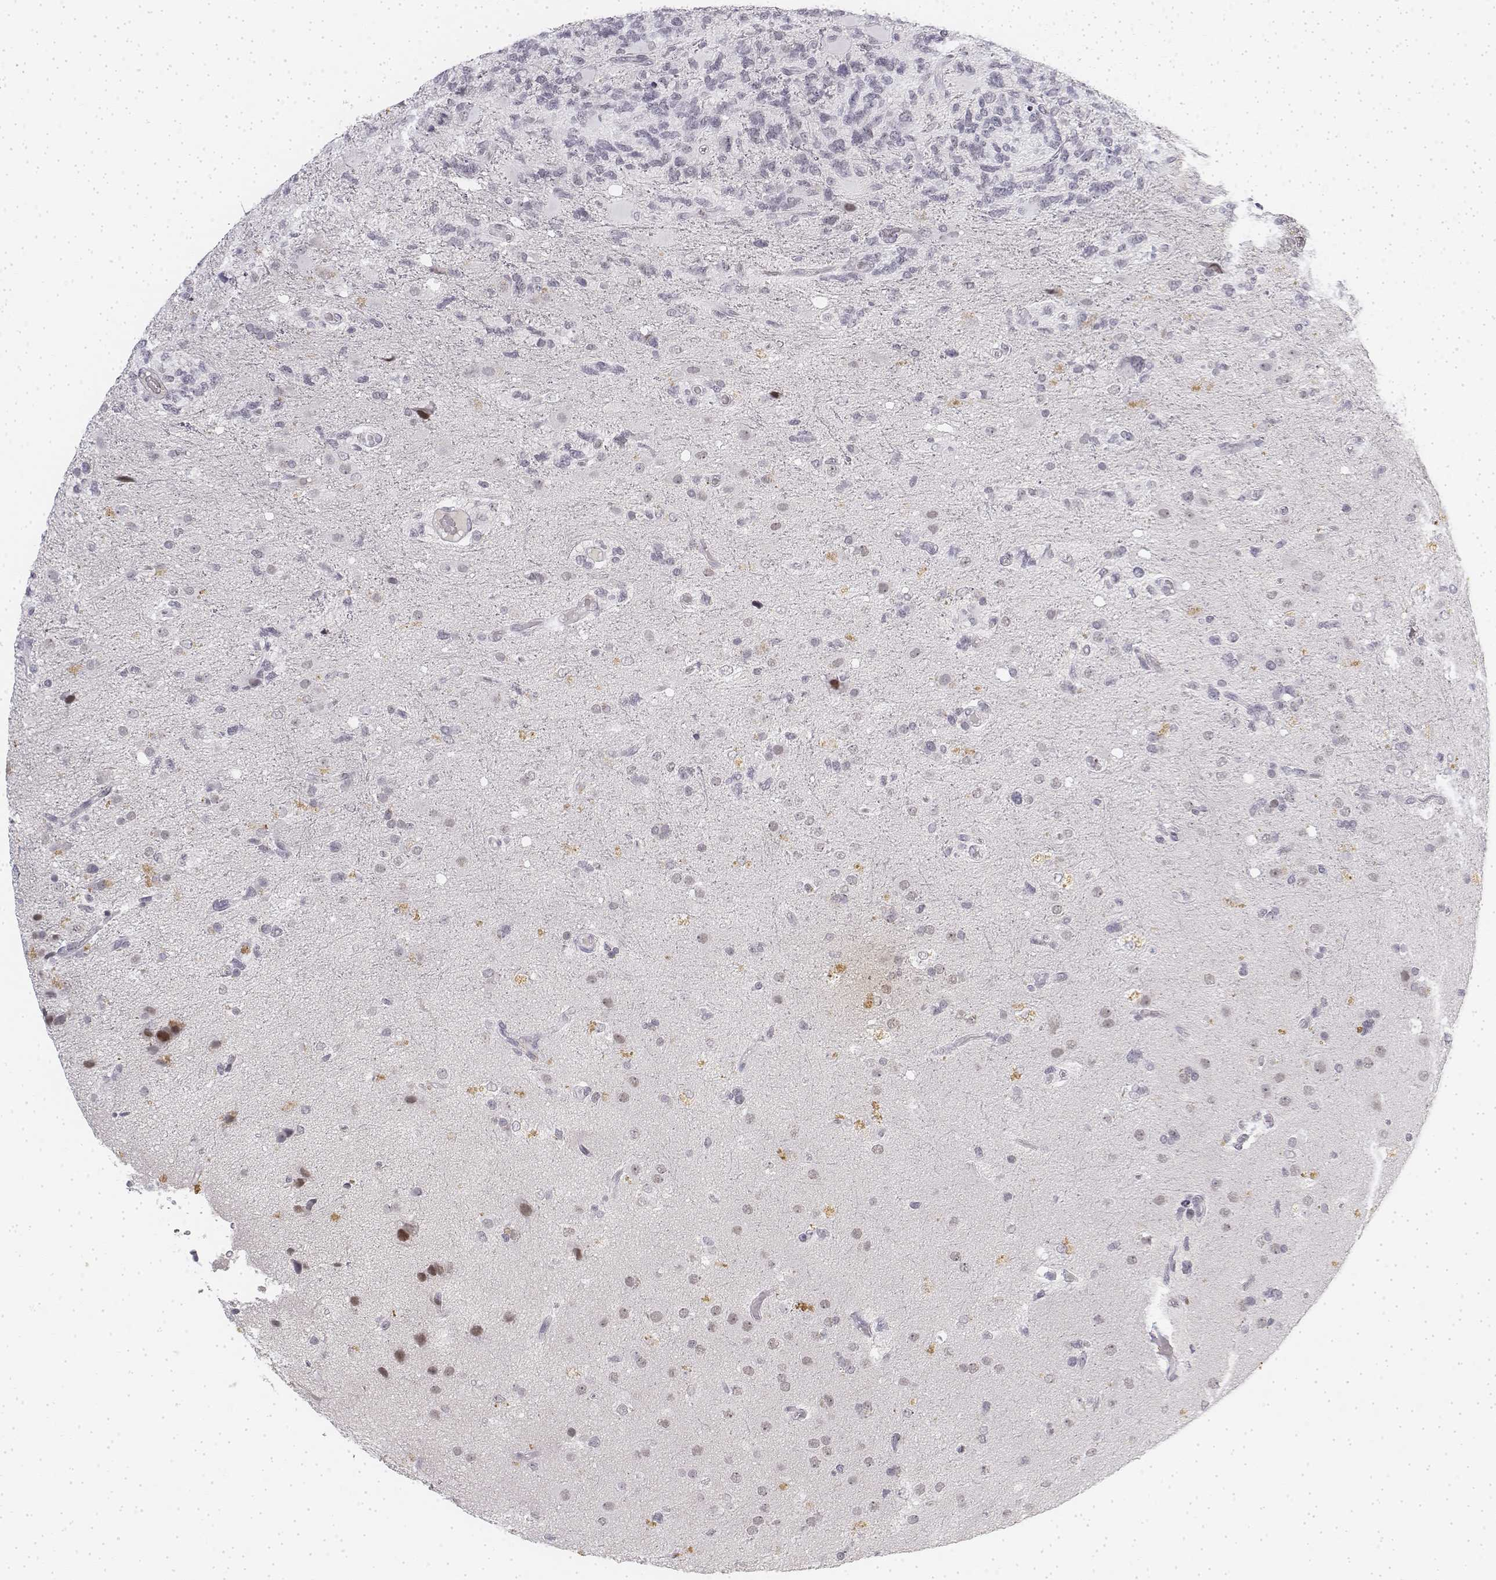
{"staining": {"intensity": "negative", "quantity": "none", "location": "none"}, "tissue": "glioma", "cell_type": "Tumor cells", "image_type": "cancer", "snomed": [{"axis": "morphology", "description": "Glioma, malignant, High grade"}, {"axis": "topography", "description": "Brain"}], "caption": "An immunohistochemistry (IHC) micrograph of malignant glioma (high-grade) is shown. There is no staining in tumor cells of malignant glioma (high-grade).", "gene": "KRT84", "patient": {"sex": "female", "age": 71}}